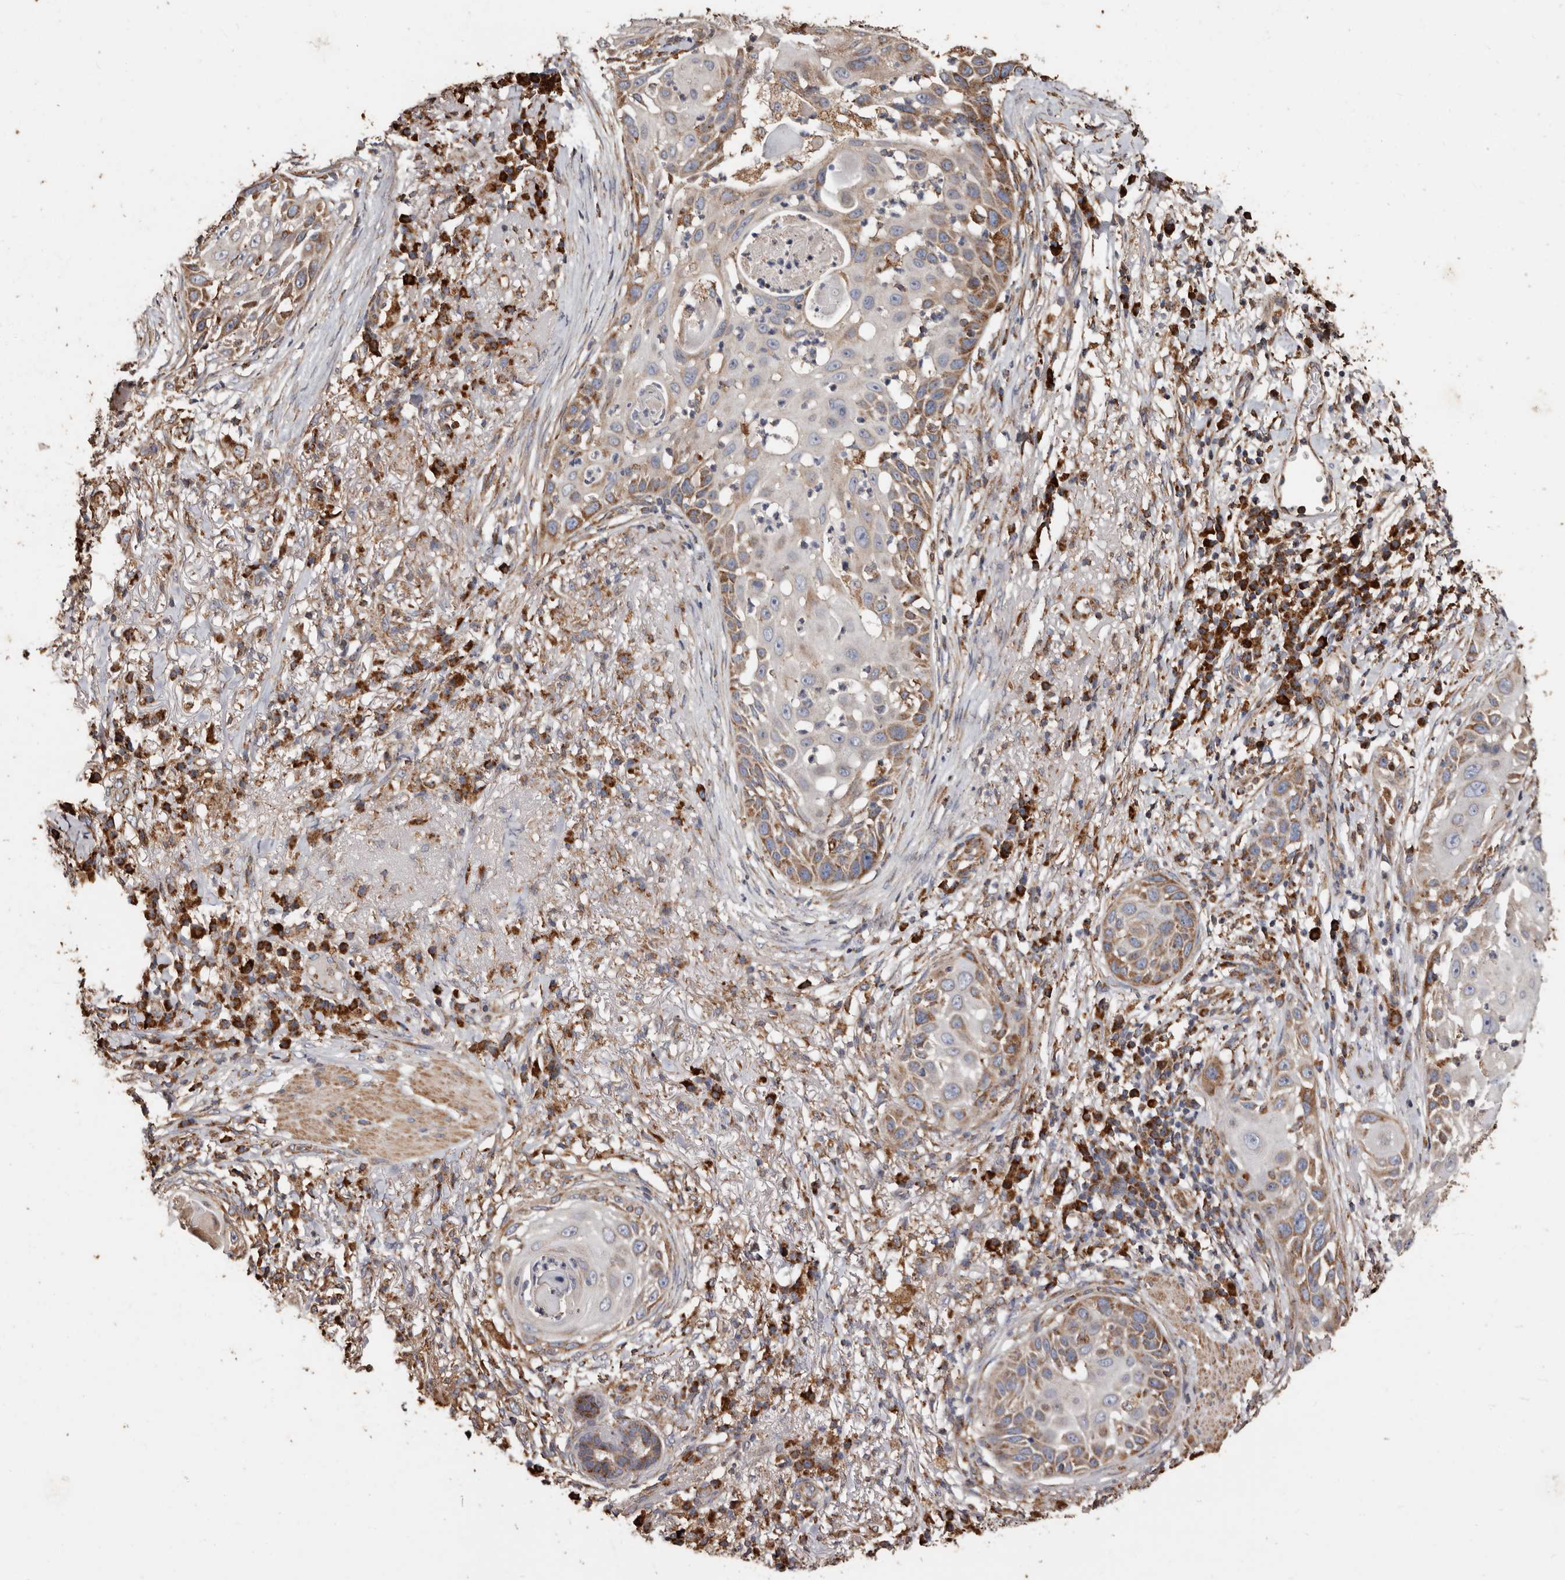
{"staining": {"intensity": "moderate", "quantity": "25%-75%", "location": "cytoplasmic/membranous"}, "tissue": "skin cancer", "cell_type": "Tumor cells", "image_type": "cancer", "snomed": [{"axis": "morphology", "description": "Squamous cell carcinoma, NOS"}, {"axis": "topography", "description": "Skin"}], "caption": "The image exhibits a brown stain indicating the presence of a protein in the cytoplasmic/membranous of tumor cells in skin cancer (squamous cell carcinoma).", "gene": "OSGIN2", "patient": {"sex": "female", "age": 44}}